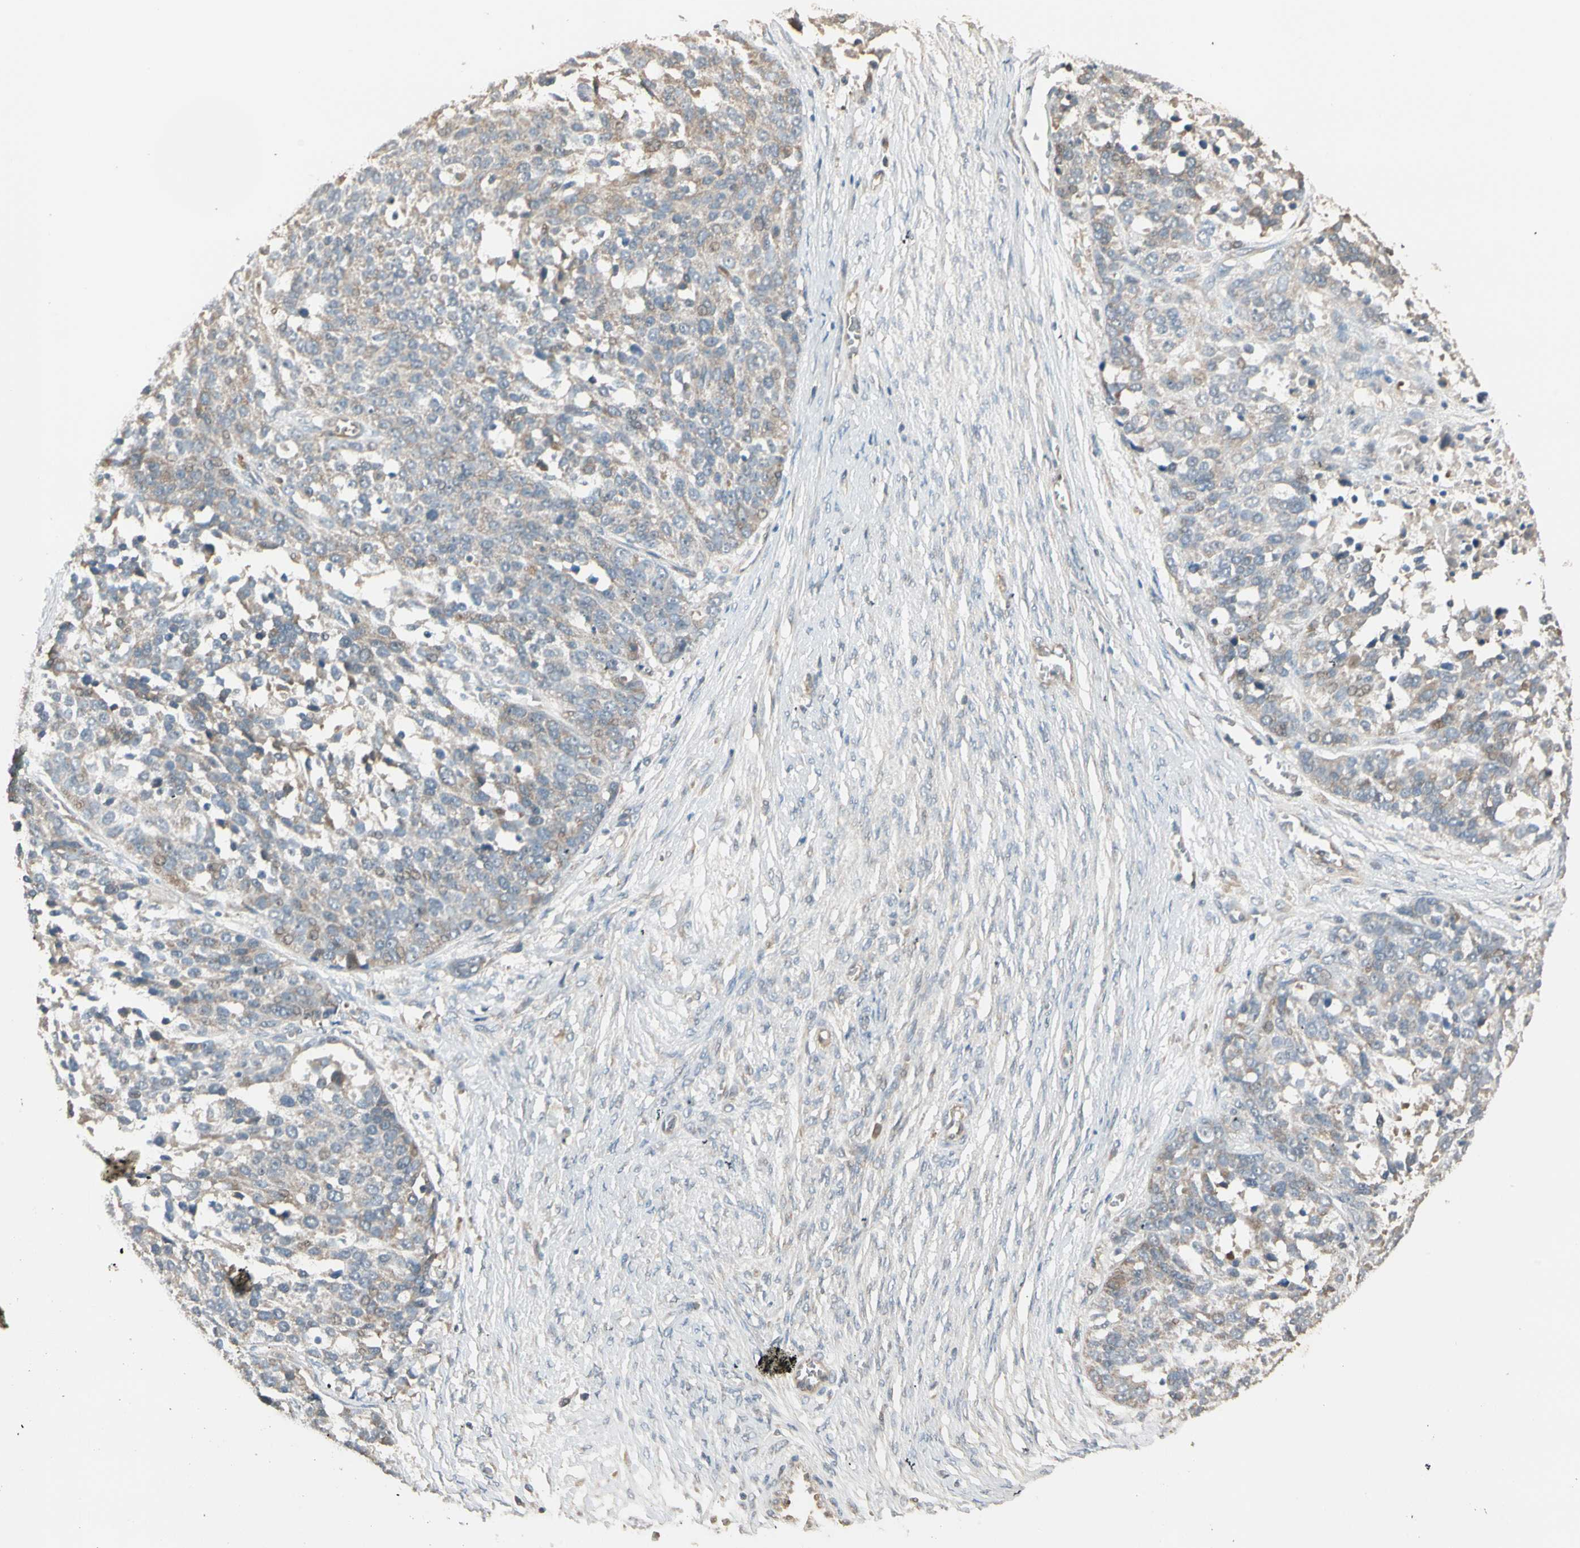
{"staining": {"intensity": "weak", "quantity": ">75%", "location": "cytoplasmic/membranous"}, "tissue": "ovarian cancer", "cell_type": "Tumor cells", "image_type": "cancer", "snomed": [{"axis": "morphology", "description": "Cystadenocarcinoma, serous, NOS"}, {"axis": "topography", "description": "Ovary"}], "caption": "Immunohistochemistry (IHC) of ovarian serous cystadenocarcinoma displays low levels of weak cytoplasmic/membranous positivity in approximately >75% of tumor cells.", "gene": "TNFRSF21", "patient": {"sex": "female", "age": 44}}